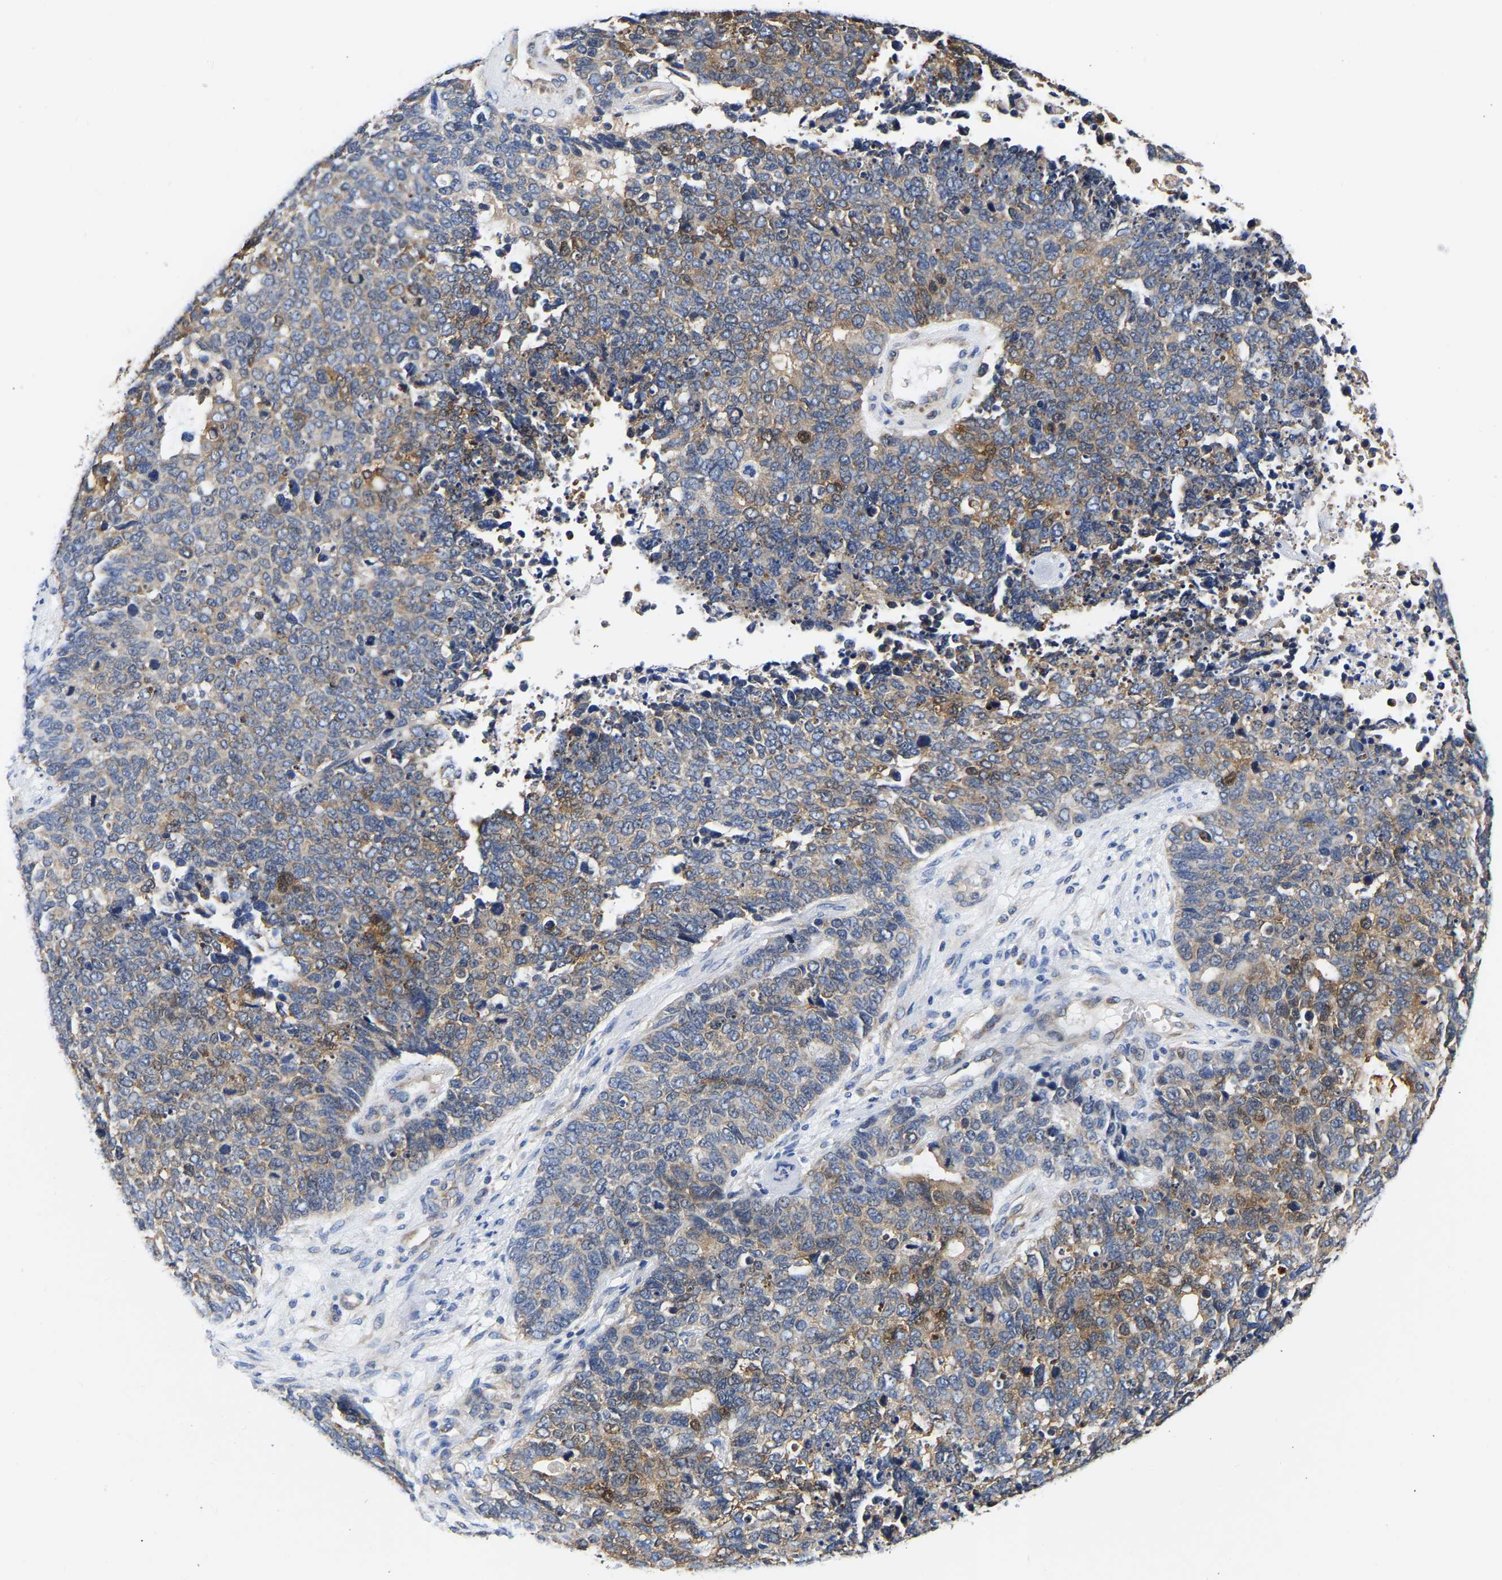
{"staining": {"intensity": "moderate", "quantity": "25%-75%", "location": "cytoplasmic/membranous"}, "tissue": "cervical cancer", "cell_type": "Tumor cells", "image_type": "cancer", "snomed": [{"axis": "morphology", "description": "Squamous cell carcinoma, NOS"}, {"axis": "topography", "description": "Cervix"}], "caption": "A histopathology image showing moderate cytoplasmic/membranous staining in approximately 25%-75% of tumor cells in cervical squamous cell carcinoma, as visualized by brown immunohistochemical staining.", "gene": "CCDC6", "patient": {"sex": "female", "age": 63}}